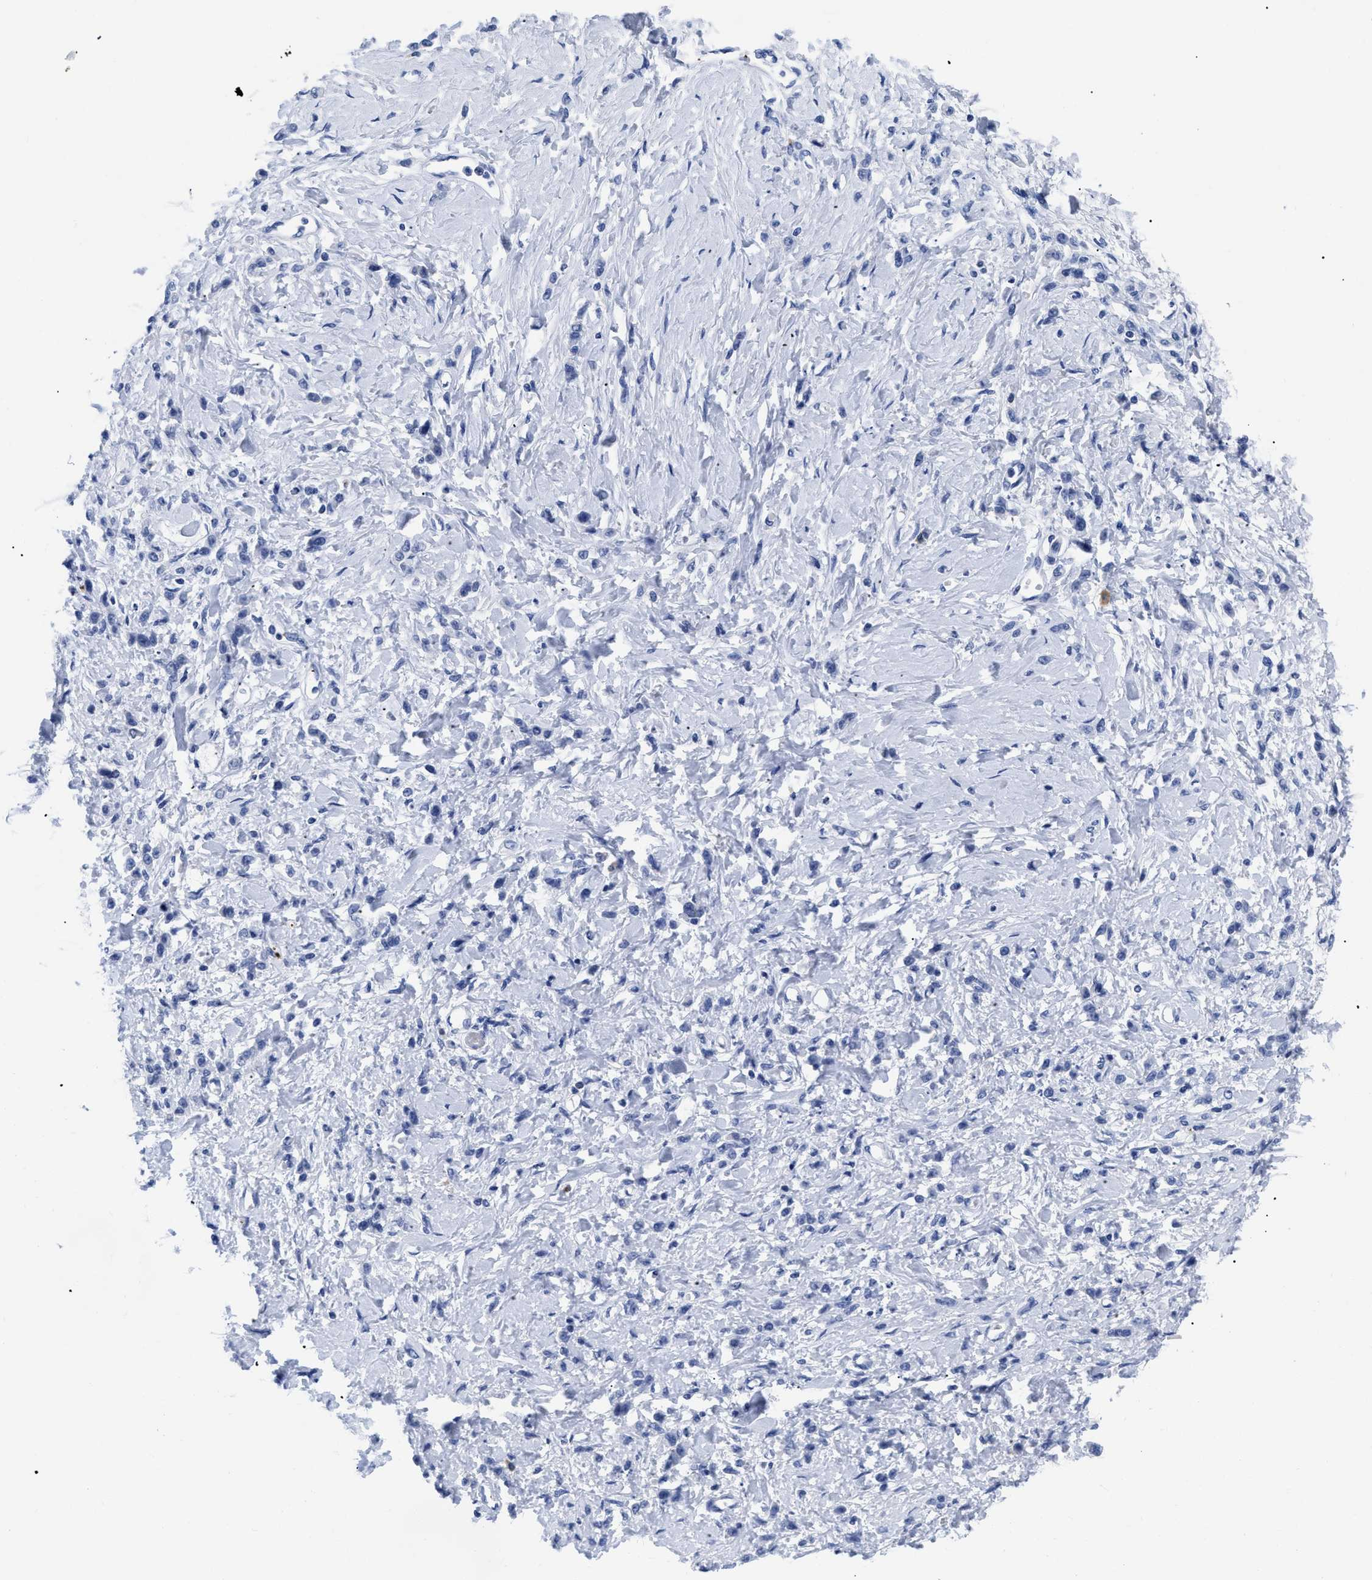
{"staining": {"intensity": "negative", "quantity": "none", "location": "none"}, "tissue": "stomach cancer", "cell_type": "Tumor cells", "image_type": "cancer", "snomed": [{"axis": "morphology", "description": "Normal tissue, NOS"}, {"axis": "morphology", "description": "Adenocarcinoma, NOS"}, {"axis": "topography", "description": "Stomach"}], "caption": "Immunohistochemistry (IHC) image of neoplastic tissue: human stomach cancer (adenocarcinoma) stained with DAB exhibits no significant protein positivity in tumor cells.", "gene": "TREML1", "patient": {"sex": "male", "age": 82}}